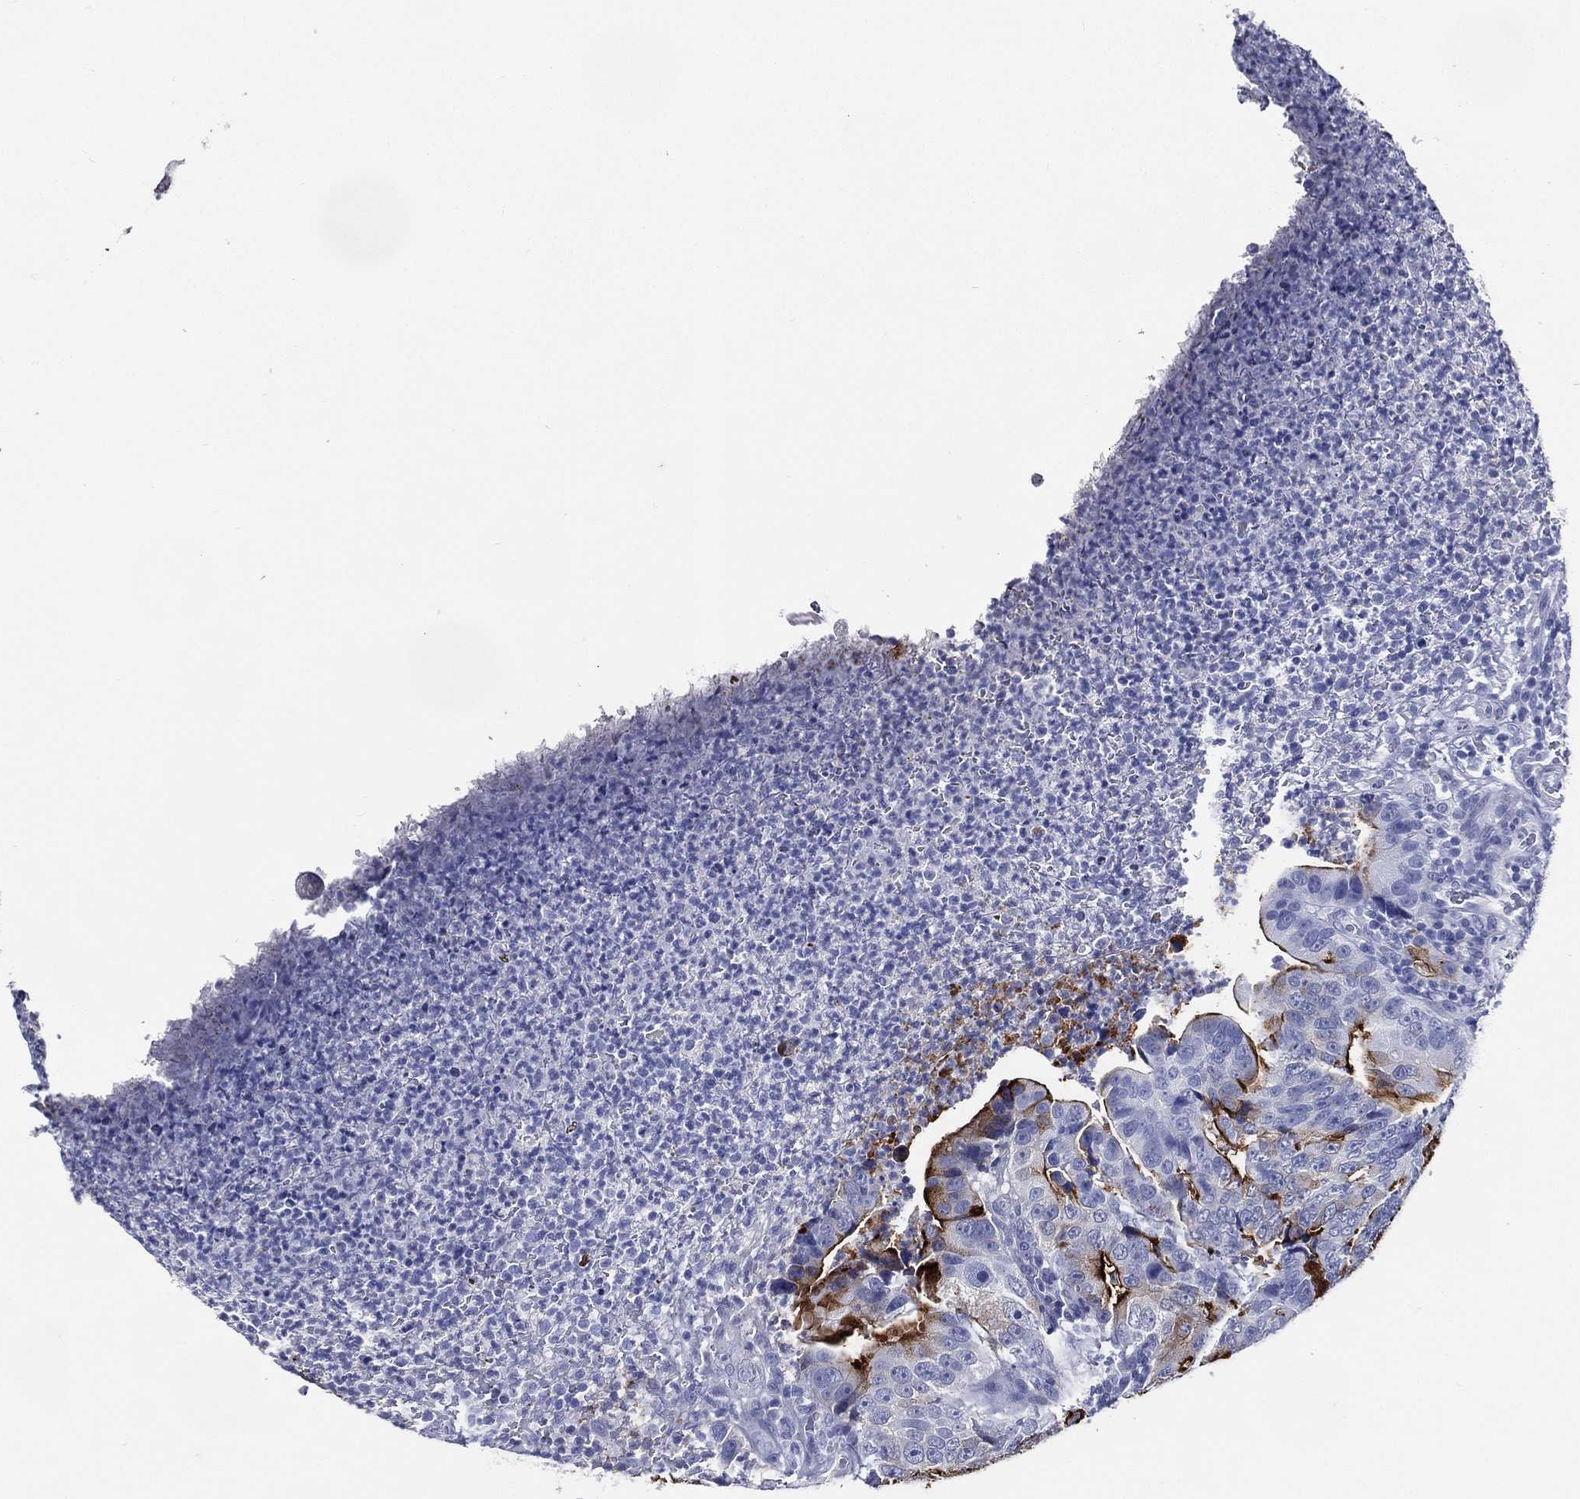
{"staining": {"intensity": "strong", "quantity": "<25%", "location": "cytoplasmic/membranous"}, "tissue": "colorectal cancer", "cell_type": "Tumor cells", "image_type": "cancer", "snomed": [{"axis": "morphology", "description": "Adenocarcinoma, NOS"}, {"axis": "topography", "description": "Colon"}], "caption": "Immunohistochemical staining of colorectal cancer (adenocarcinoma) exhibits medium levels of strong cytoplasmic/membranous positivity in approximately <25% of tumor cells. (DAB (3,3'-diaminobenzidine) IHC, brown staining for protein, blue staining for nuclei).", "gene": "ACE2", "patient": {"sex": "female", "age": 72}}